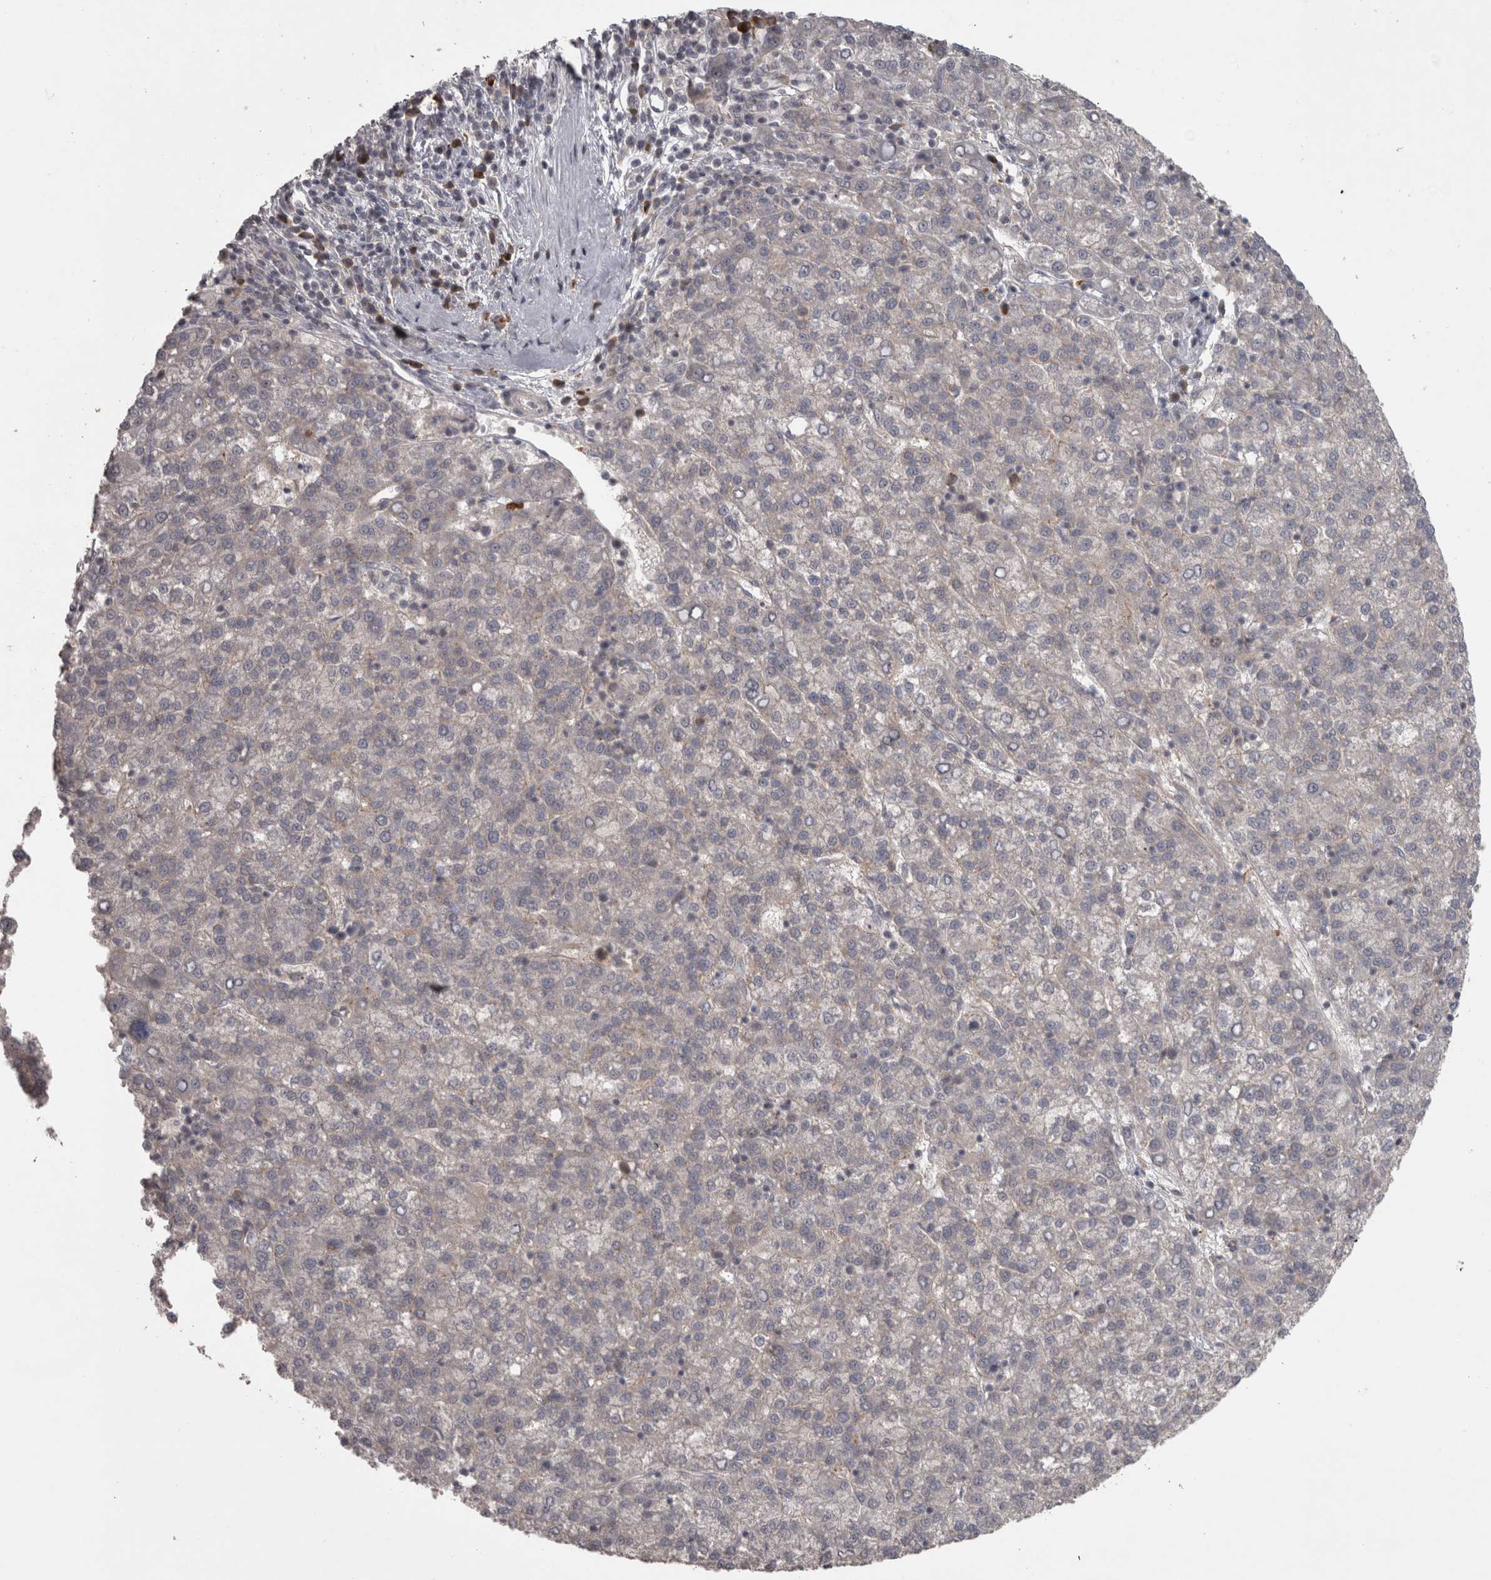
{"staining": {"intensity": "weak", "quantity": "<25%", "location": "cytoplasmic/membranous"}, "tissue": "liver cancer", "cell_type": "Tumor cells", "image_type": "cancer", "snomed": [{"axis": "morphology", "description": "Carcinoma, Hepatocellular, NOS"}, {"axis": "topography", "description": "Liver"}], "caption": "IHC micrograph of neoplastic tissue: human liver cancer (hepatocellular carcinoma) stained with DAB reveals no significant protein positivity in tumor cells.", "gene": "SLCO5A1", "patient": {"sex": "female", "age": 58}}